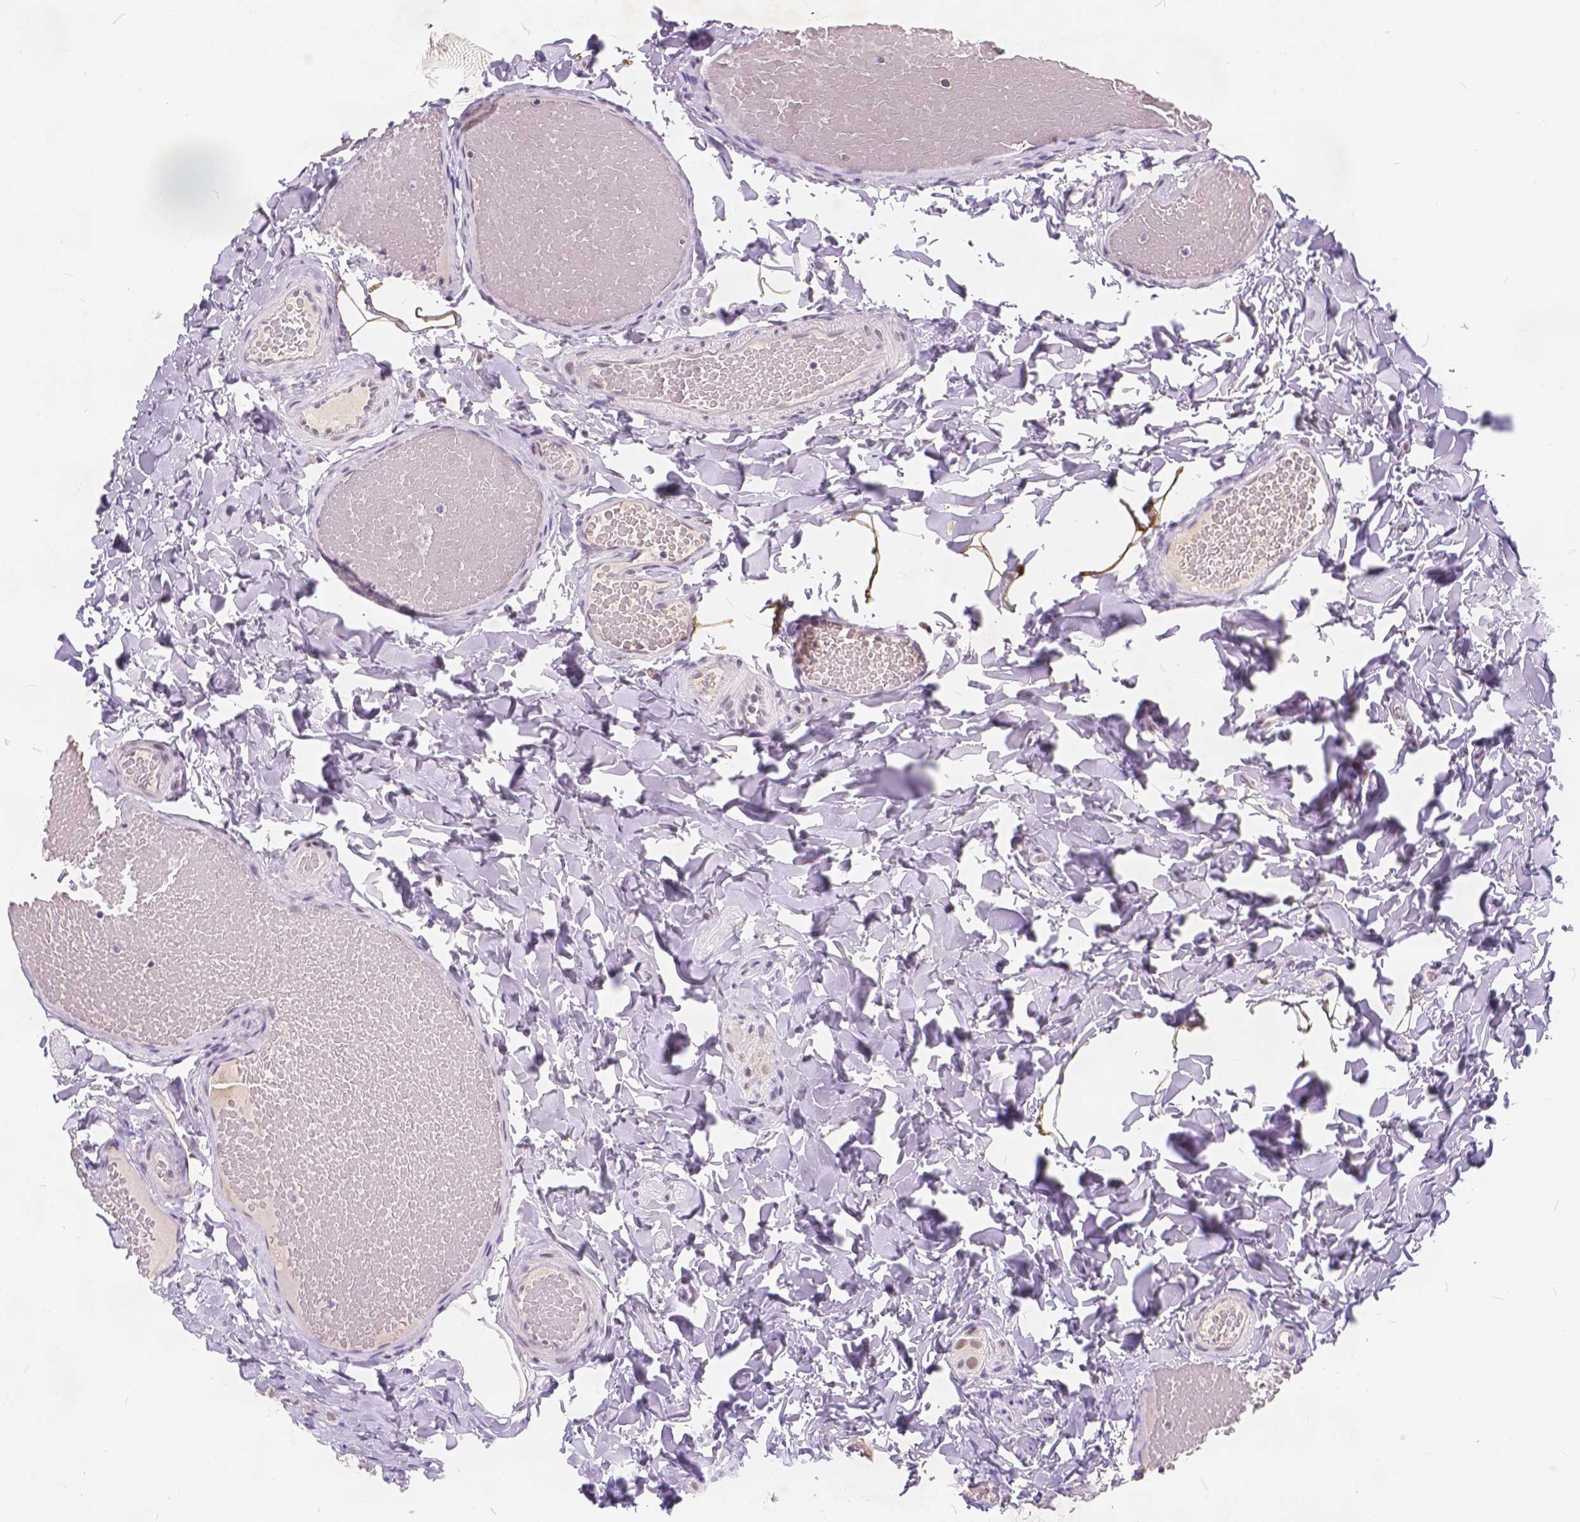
{"staining": {"intensity": "weak", "quantity": ">75%", "location": "nuclear"}, "tissue": "colon", "cell_type": "Endothelial cells", "image_type": "normal", "snomed": [{"axis": "morphology", "description": "Normal tissue, NOS"}, {"axis": "topography", "description": "Colon"}], "caption": "A high-resolution image shows immunohistochemistry staining of unremarkable colon, which displays weak nuclear positivity in approximately >75% of endothelial cells. (DAB IHC, brown staining for protein, blue staining for nuclei).", "gene": "FAM53A", "patient": {"sex": "male", "age": 47}}